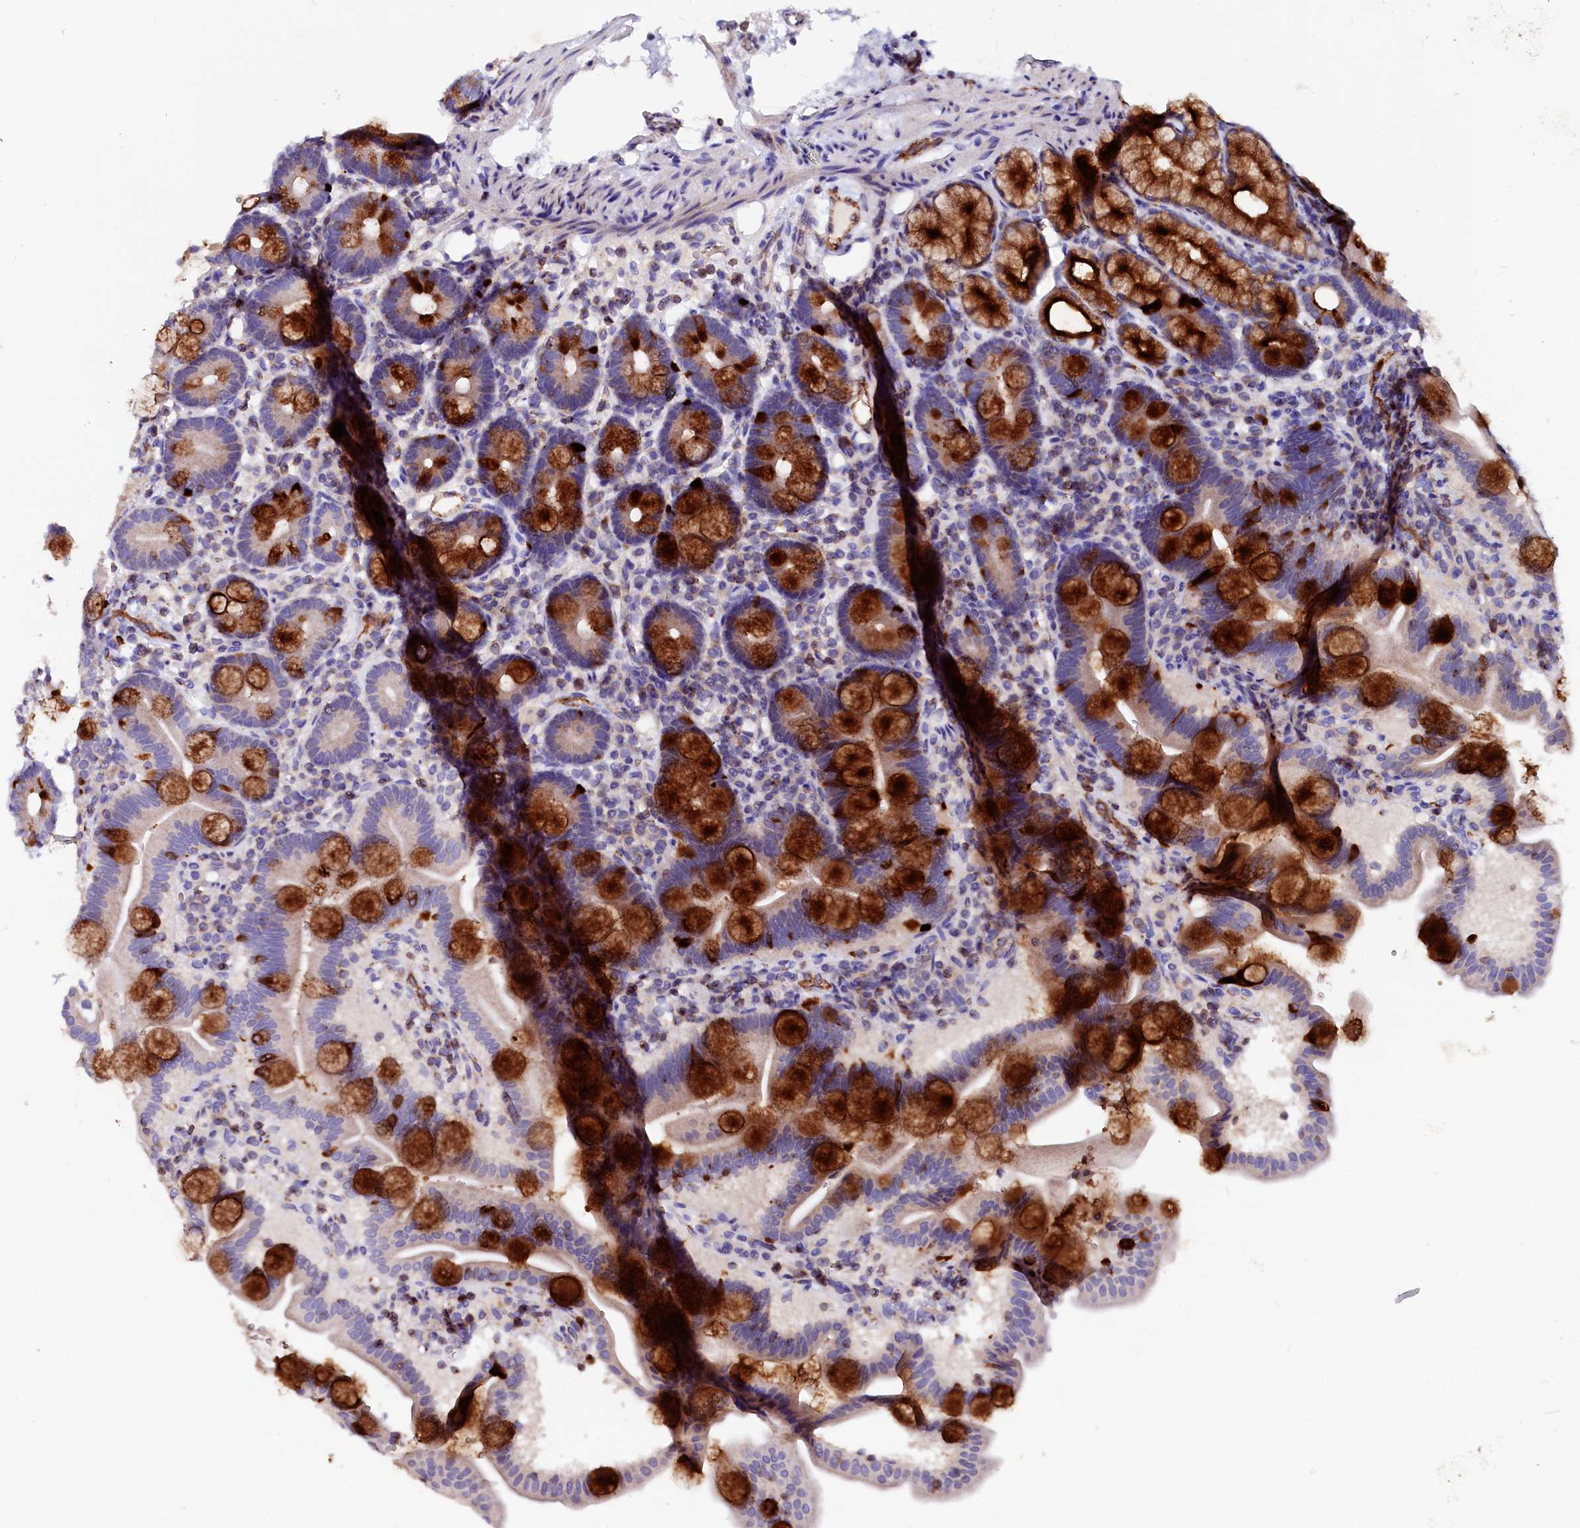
{"staining": {"intensity": "strong", "quantity": "25%-75%", "location": "cytoplasmic/membranous"}, "tissue": "duodenum", "cell_type": "Glandular cells", "image_type": "normal", "snomed": [{"axis": "morphology", "description": "Normal tissue, NOS"}, {"axis": "topography", "description": "Duodenum"}], "caption": "This photomicrograph exhibits IHC staining of unremarkable human duodenum, with high strong cytoplasmic/membranous expression in about 25%-75% of glandular cells.", "gene": "RAB27A", "patient": {"sex": "male", "age": 54}}